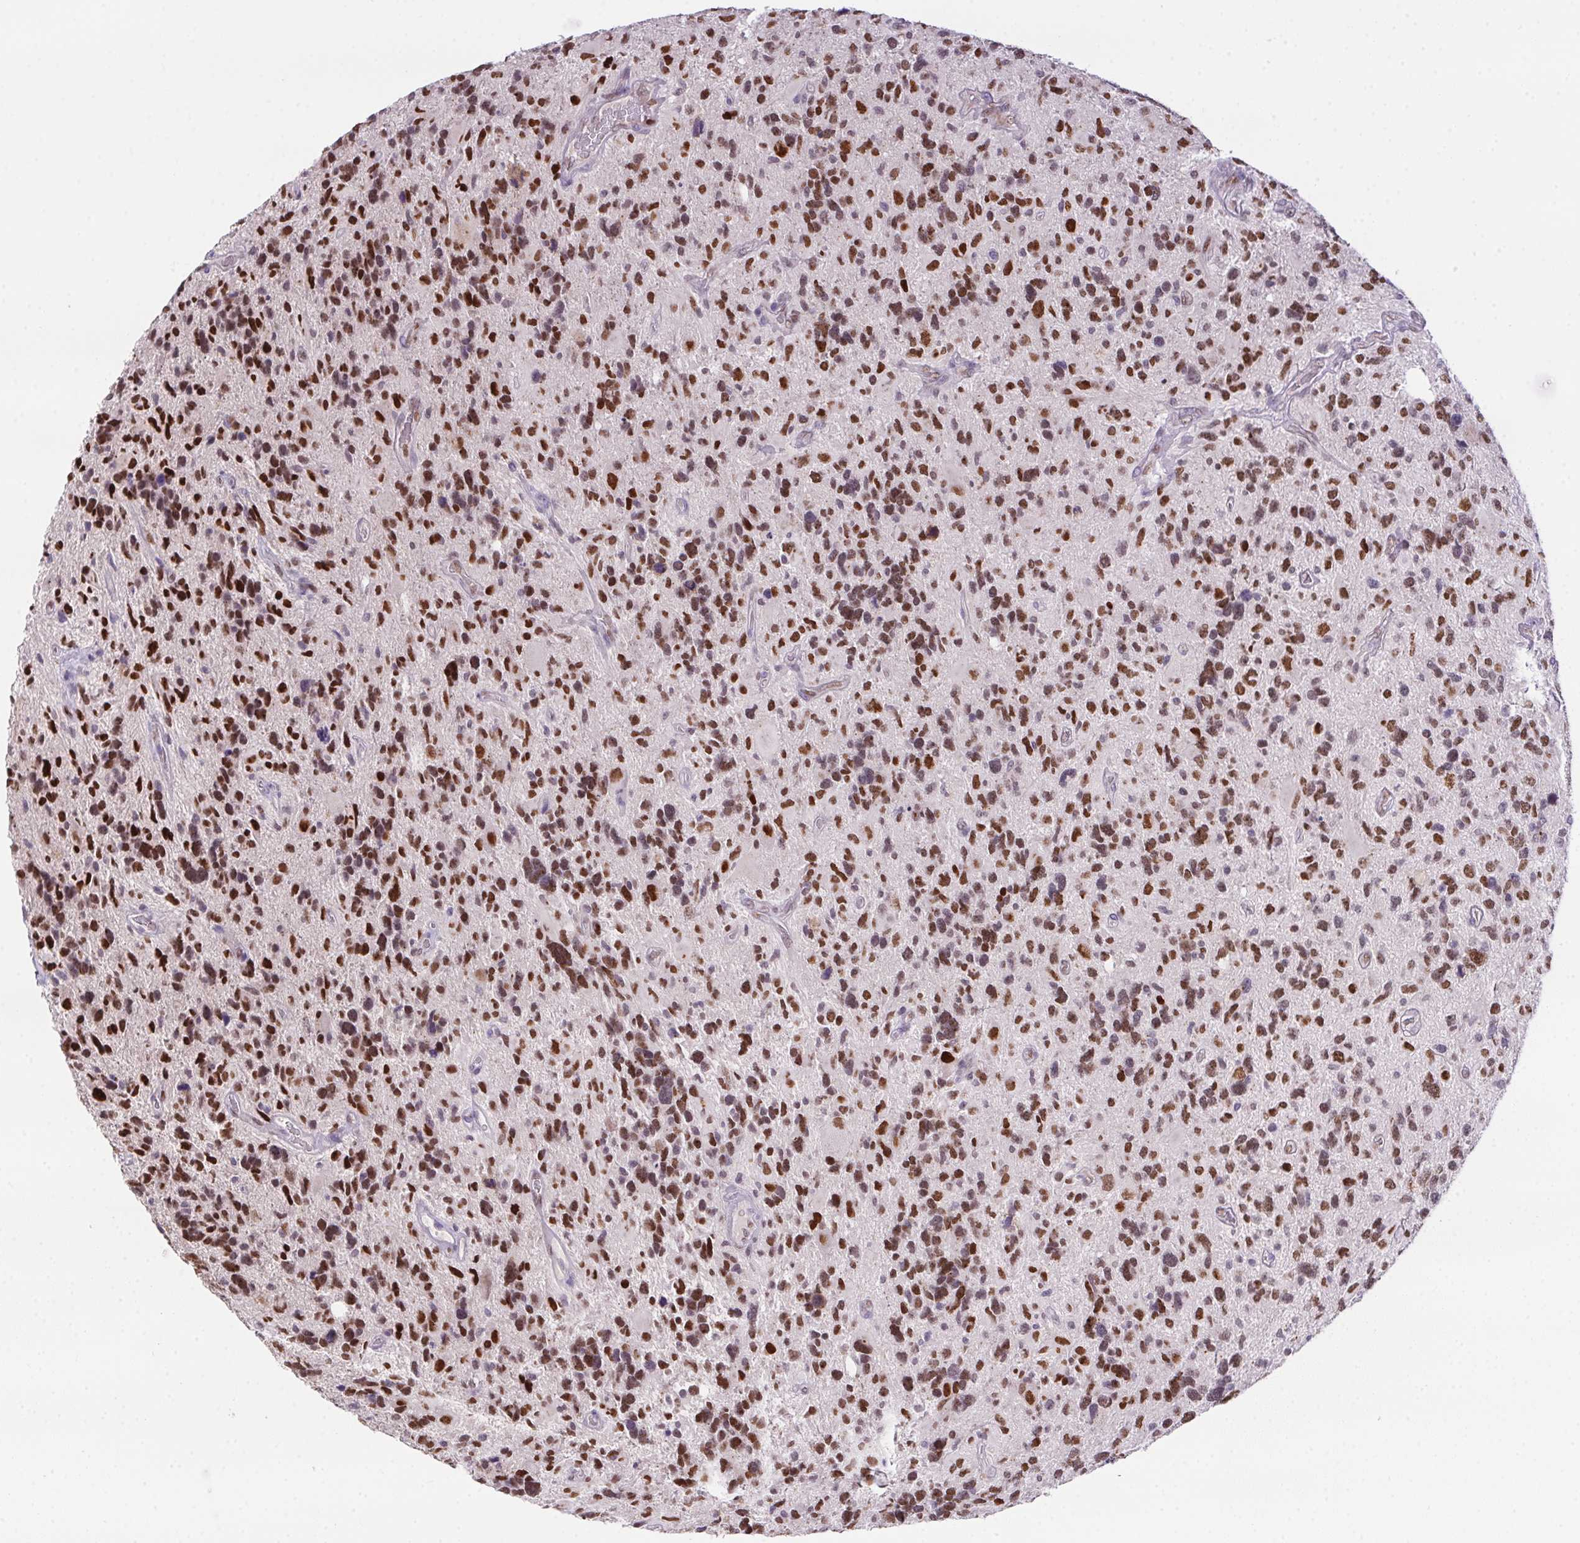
{"staining": {"intensity": "moderate", "quantity": ">75%", "location": "nuclear"}, "tissue": "glioma", "cell_type": "Tumor cells", "image_type": "cancer", "snomed": [{"axis": "morphology", "description": "Glioma, malignant, High grade"}, {"axis": "topography", "description": "Brain"}], "caption": "A histopathology image of high-grade glioma (malignant) stained for a protein shows moderate nuclear brown staining in tumor cells.", "gene": "SP9", "patient": {"sex": "male", "age": 49}}